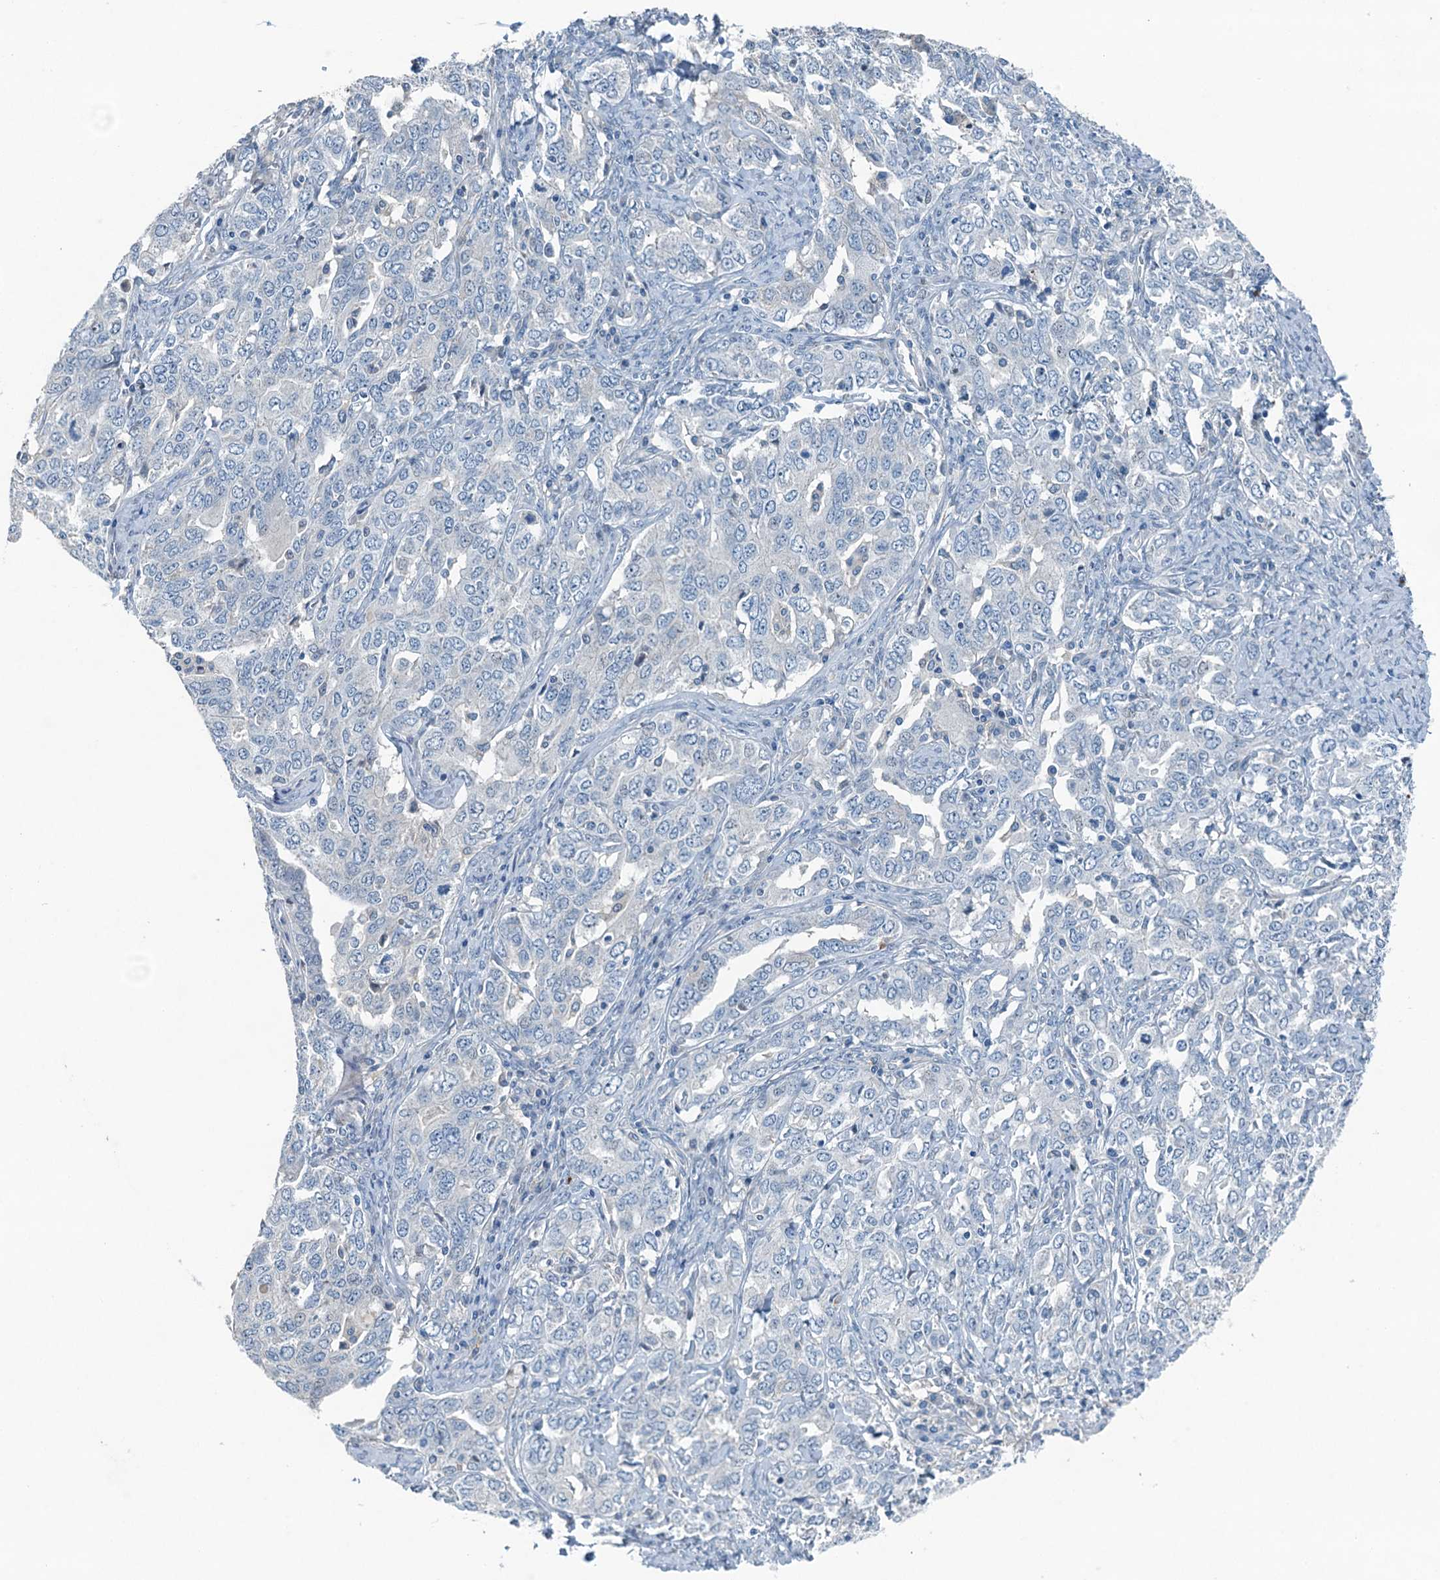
{"staining": {"intensity": "negative", "quantity": "none", "location": "none"}, "tissue": "ovarian cancer", "cell_type": "Tumor cells", "image_type": "cancer", "snomed": [{"axis": "morphology", "description": "Carcinoma, endometroid"}, {"axis": "topography", "description": "Ovary"}], "caption": "Micrograph shows no protein staining in tumor cells of ovarian cancer tissue. (Stains: DAB (3,3'-diaminobenzidine) immunohistochemistry (IHC) with hematoxylin counter stain, Microscopy: brightfield microscopy at high magnification).", "gene": "CBLIF", "patient": {"sex": "female", "age": 62}}